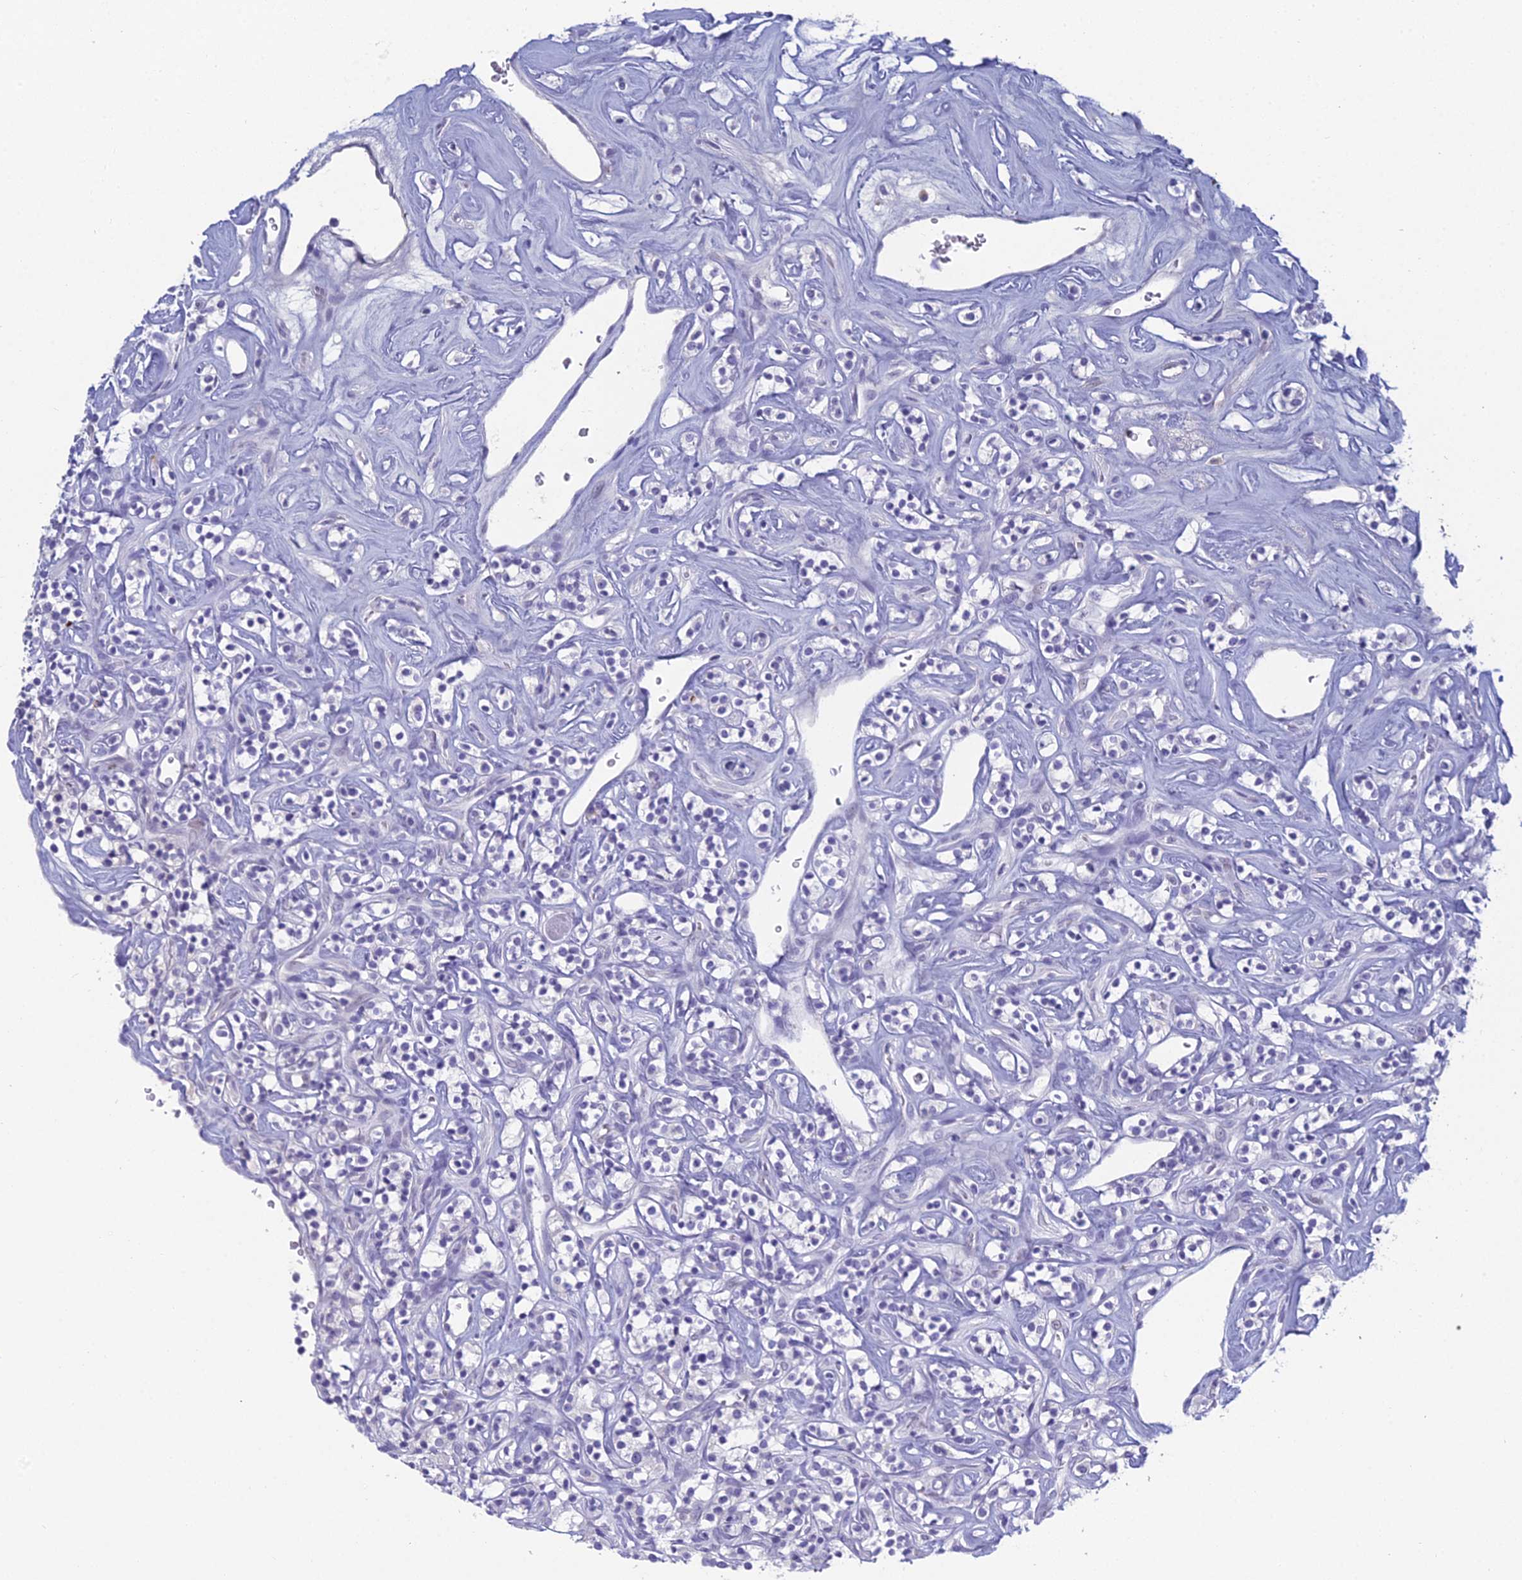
{"staining": {"intensity": "negative", "quantity": "none", "location": "none"}, "tissue": "renal cancer", "cell_type": "Tumor cells", "image_type": "cancer", "snomed": [{"axis": "morphology", "description": "Adenocarcinoma, NOS"}, {"axis": "topography", "description": "Kidney"}], "caption": "Micrograph shows no significant protein staining in tumor cells of adenocarcinoma (renal).", "gene": "MUC13", "patient": {"sex": "male", "age": 77}}